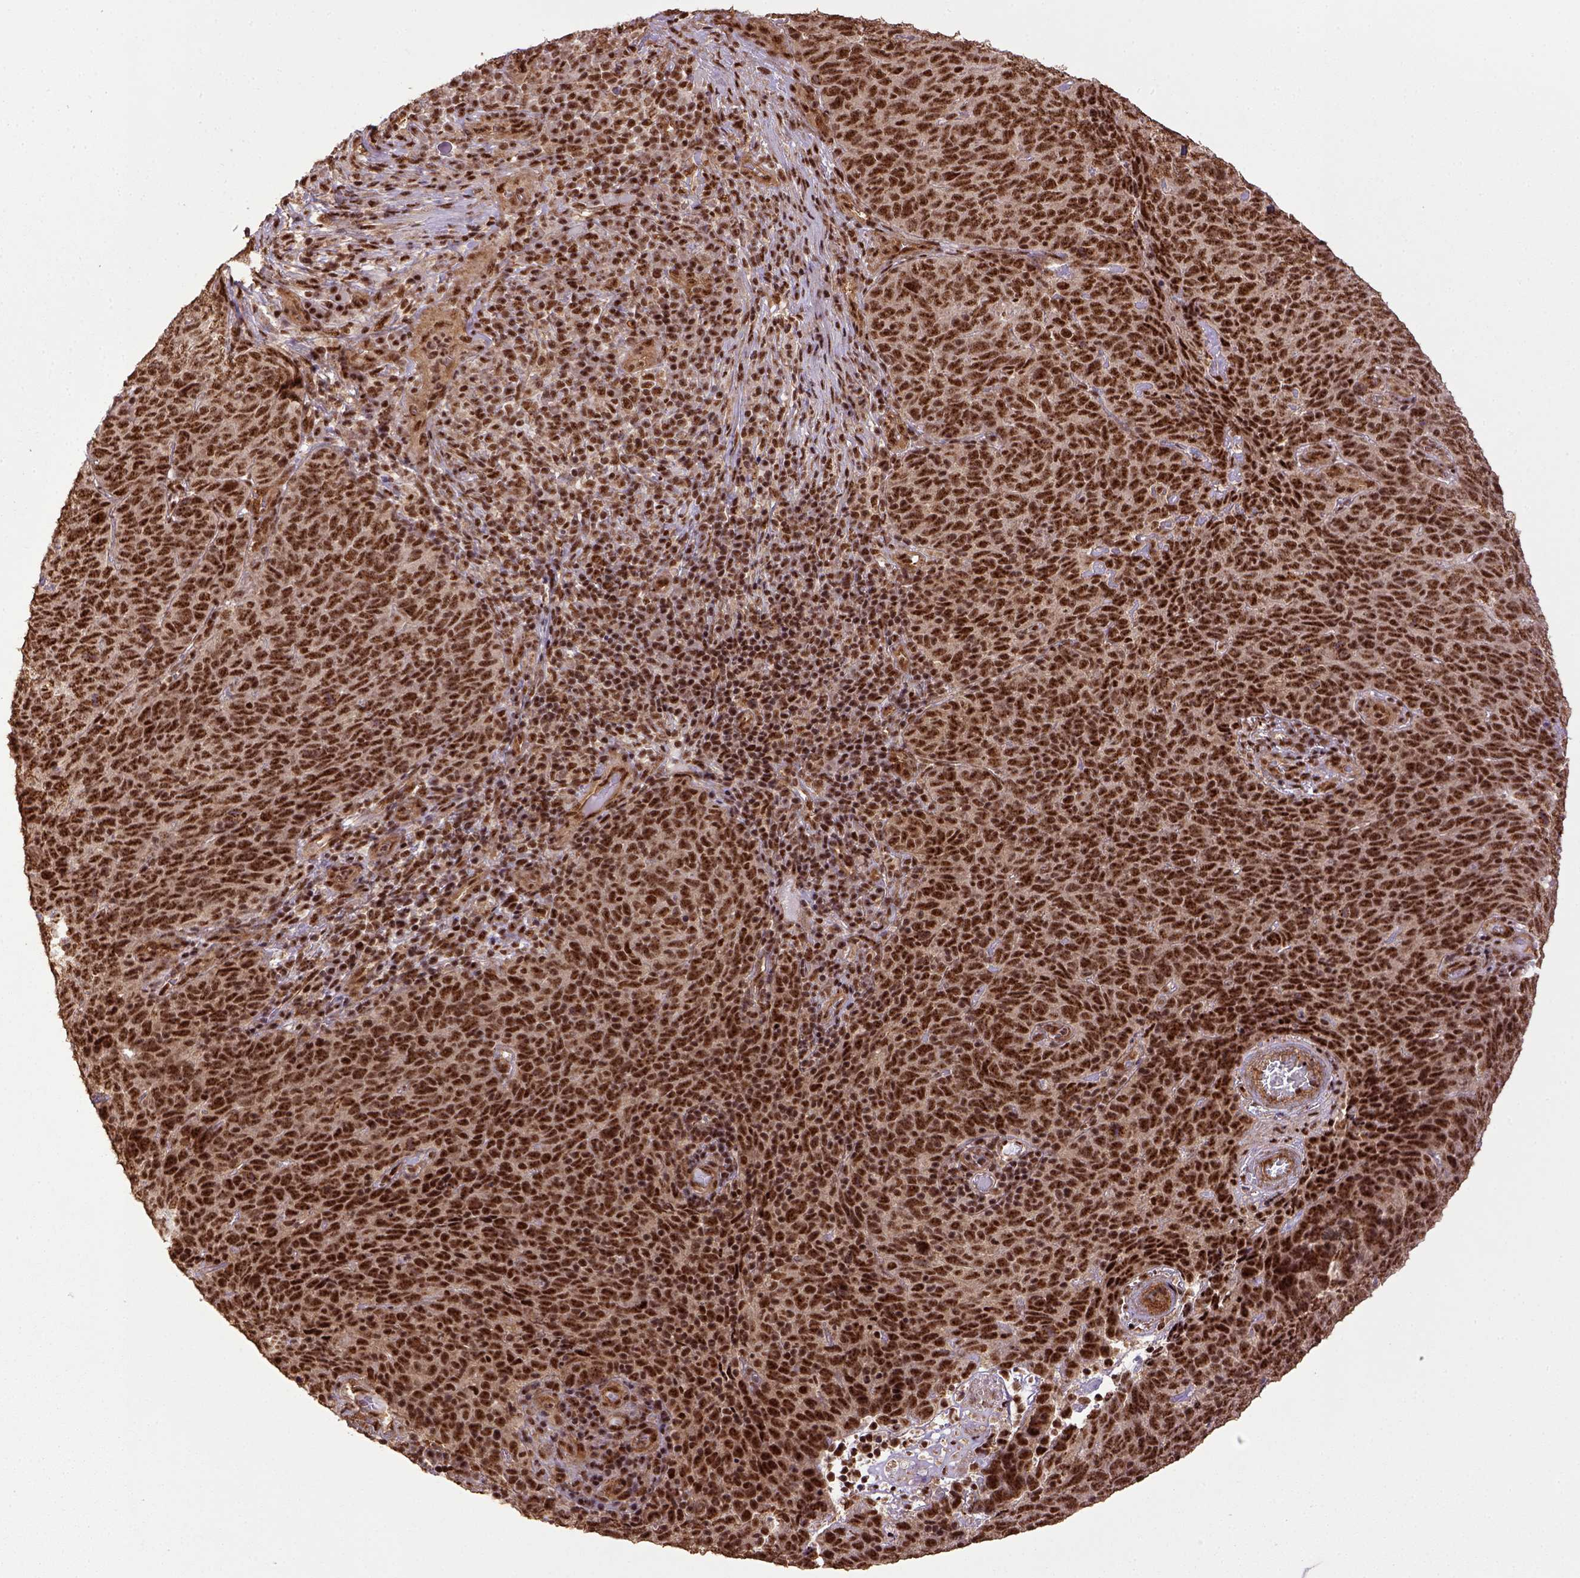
{"staining": {"intensity": "strong", "quantity": ">75%", "location": "nuclear"}, "tissue": "skin cancer", "cell_type": "Tumor cells", "image_type": "cancer", "snomed": [{"axis": "morphology", "description": "Squamous cell carcinoma, NOS"}, {"axis": "topography", "description": "Skin"}, {"axis": "topography", "description": "Anal"}], "caption": "Skin cancer (squamous cell carcinoma) stained with IHC reveals strong nuclear staining in about >75% of tumor cells.", "gene": "PPIG", "patient": {"sex": "female", "age": 51}}